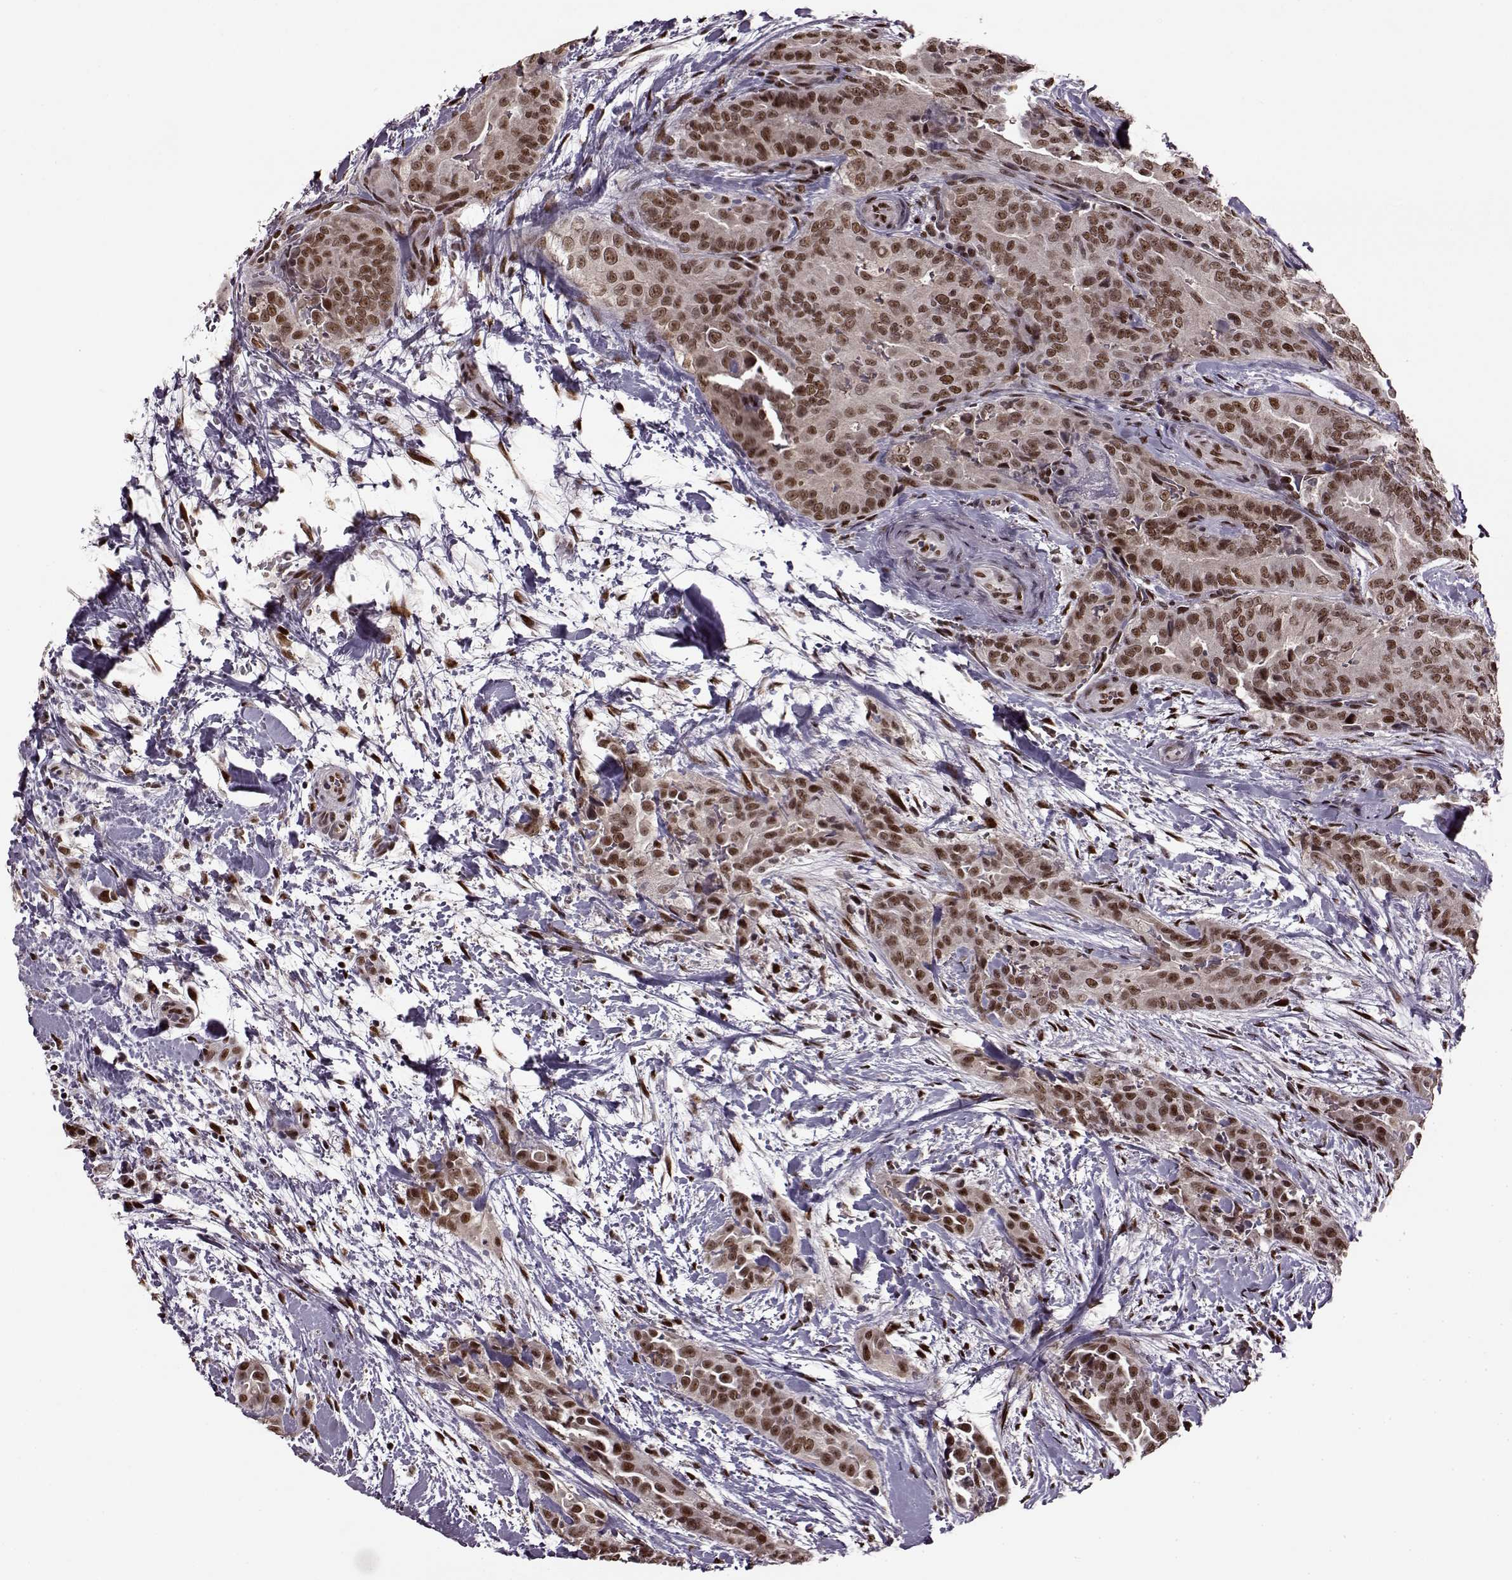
{"staining": {"intensity": "moderate", "quantity": ">75%", "location": "nuclear"}, "tissue": "thyroid cancer", "cell_type": "Tumor cells", "image_type": "cancer", "snomed": [{"axis": "morphology", "description": "Papillary adenocarcinoma, NOS"}, {"axis": "topography", "description": "Thyroid gland"}], "caption": "Brown immunohistochemical staining in papillary adenocarcinoma (thyroid) demonstrates moderate nuclear staining in approximately >75% of tumor cells. The protein is shown in brown color, while the nuclei are stained blue.", "gene": "FTO", "patient": {"sex": "male", "age": 61}}